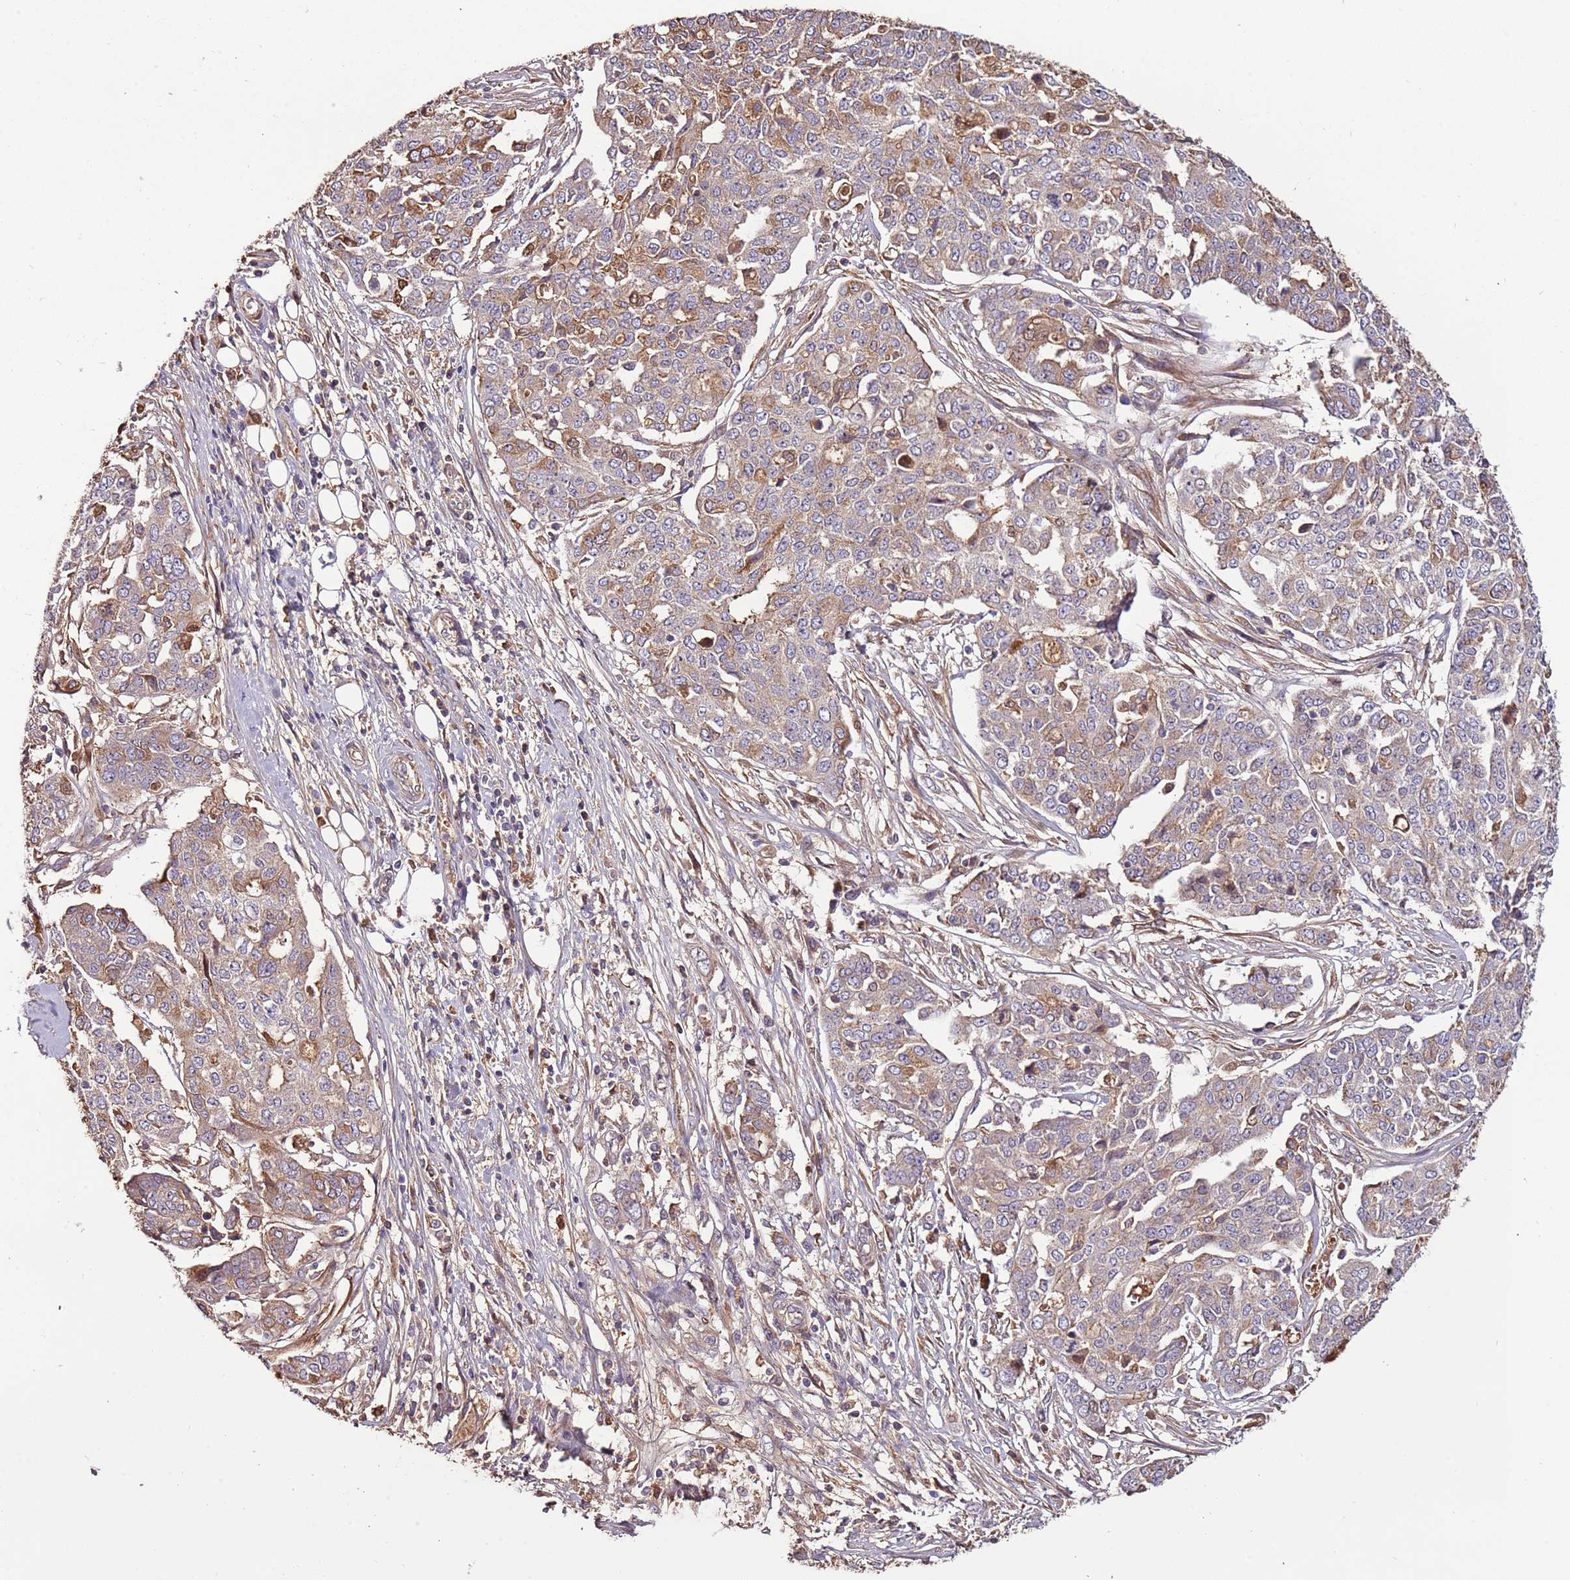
{"staining": {"intensity": "moderate", "quantity": "<25%", "location": "cytoplasmic/membranous,nuclear"}, "tissue": "ovarian cancer", "cell_type": "Tumor cells", "image_type": "cancer", "snomed": [{"axis": "morphology", "description": "Cystadenocarcinoma, serous, NOS"}, {"axis": "topography", "description": "Soft tissue"}, {"axis": "topography", "description": "Ovary"}], "caption": "Protein staining shows moderate cytoplasmic/membranous and nuclear staining in about <25% of tumor cells in serous cystadenocarcinoma (ovarian).", "gene": "DENR", "patient": {"sex": "female", "age": 57}}